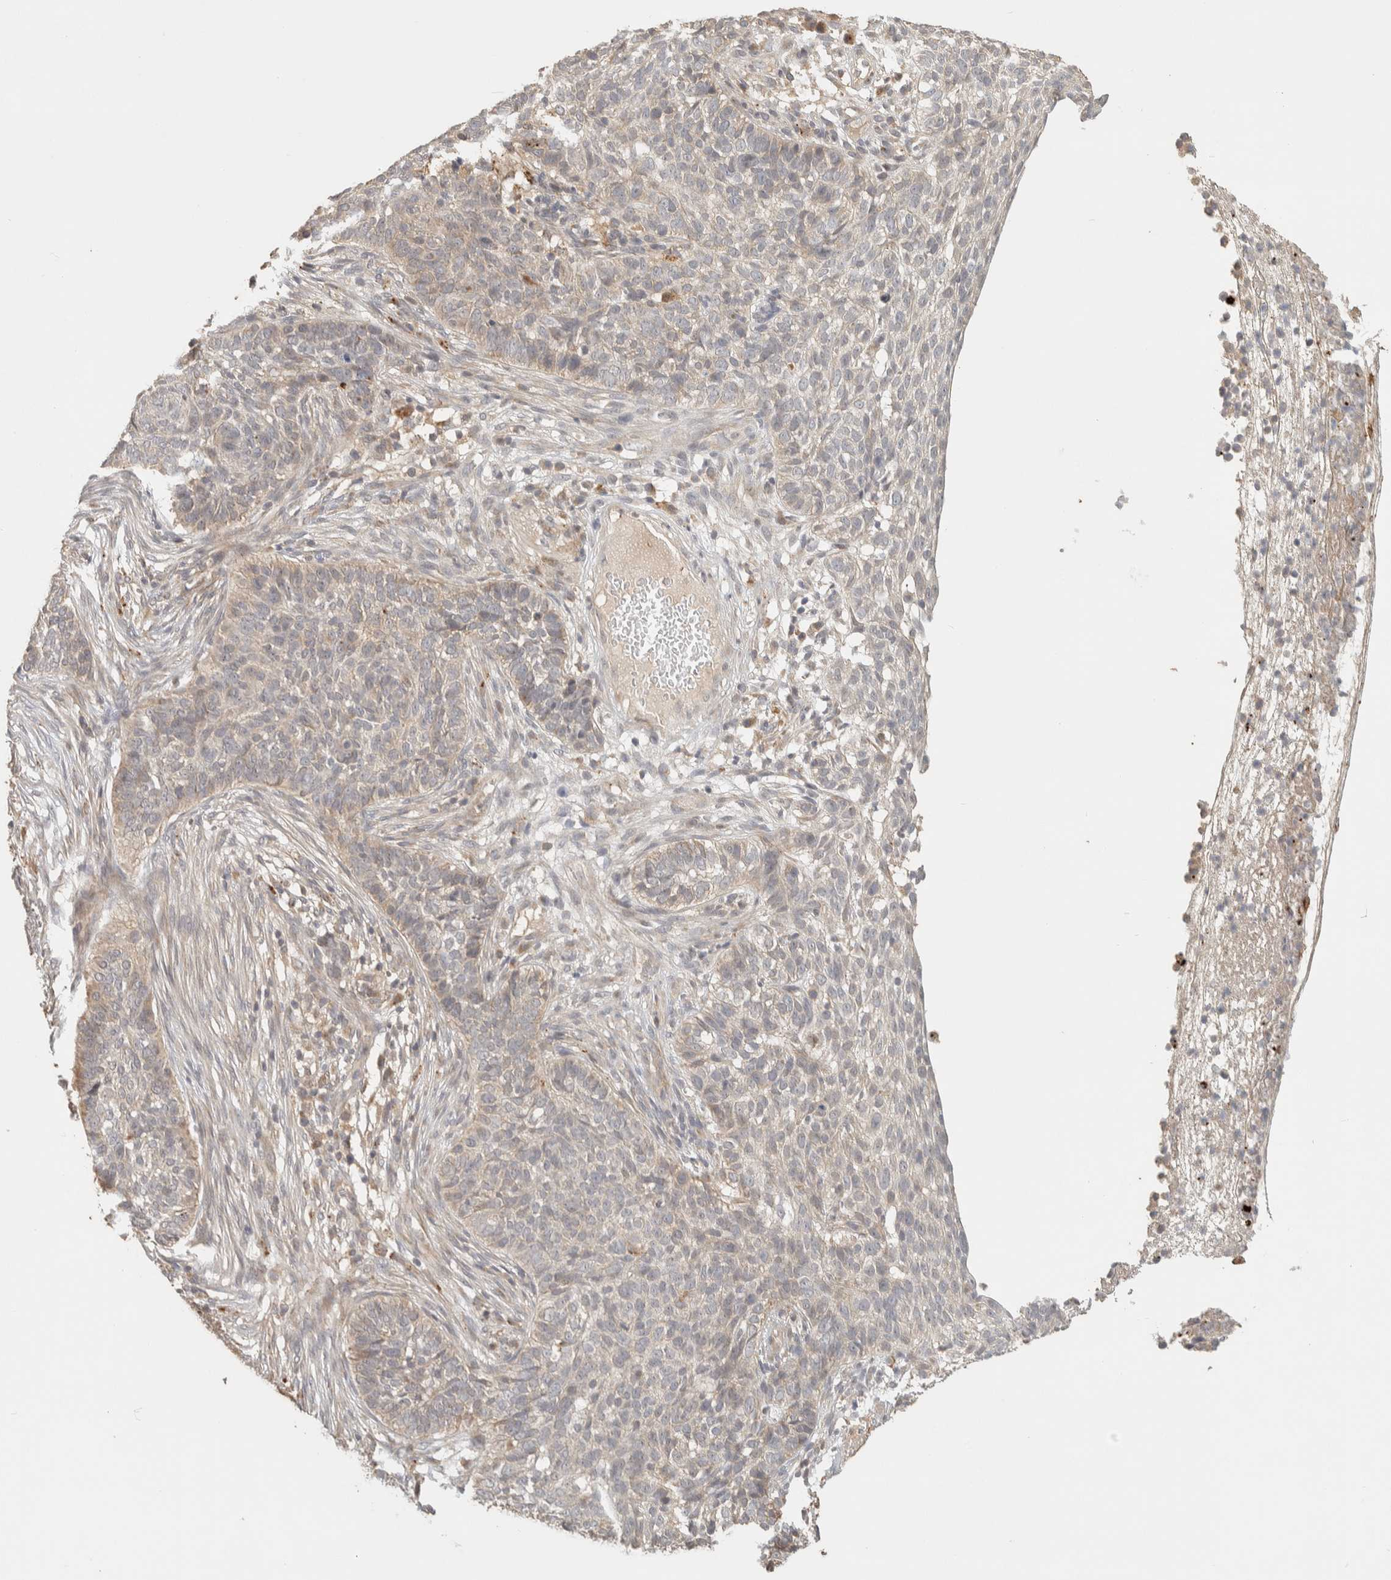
{"staining": {"intensity": "negative", "quantity": "none", "location": "none"}, "tissue": "skin cancer", "cell_type": "Tumor cells", "image_type": "cancer", "snomed": [{"axis": "morphology", "description": "Basal cell carcinoma"}, {"axis": "topography", "description": "Skin"}], "caption": "The micrograph shows no significant positivity in tumor cells of basal cell carcinoma (skin).", "gene": "ITPA", "patient": {"sex": "male", "age": 85}}